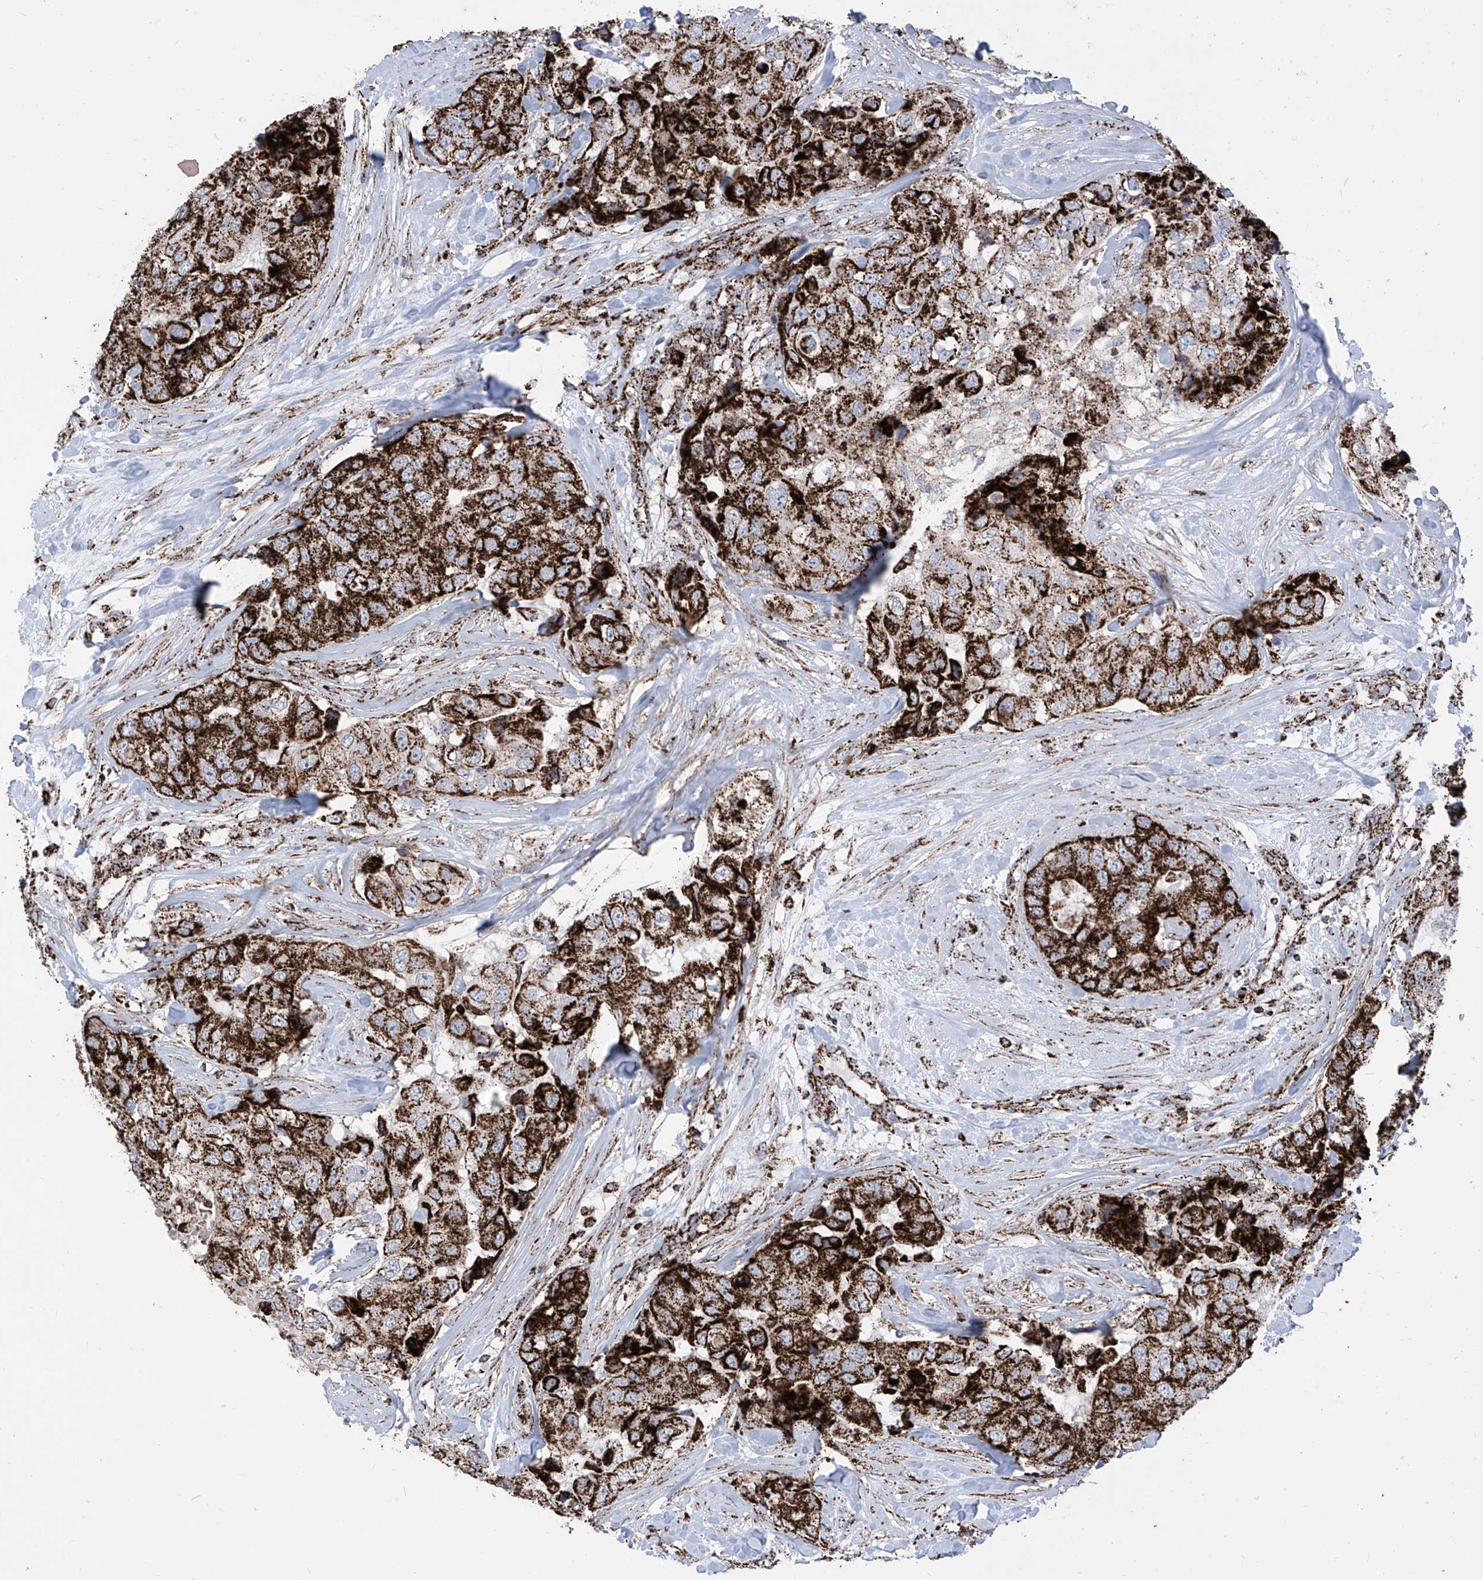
{"staining": {"intensity": "strong", "quantity": ">75%", "location": "cytoplasmic/membranous"}, "tissue": "breast cancer", "cell_type": "Tumor cells", "image_type": "cancer", "snomed": [{"axis": "morphology", "description": "Duct carcinoma"}, {"axis": "topography", "description": "Breast"}], "caption": "Breast cancer (invasive ductal carcinoma) stained for a protein demonstrates strong cytoplasmic/membranous positivity in tumor cells. (DAB = brown stain, brightfield microscopy at high magnification).", "gene": "COX5B", "patient": {"sex": "female", "age": 62}}